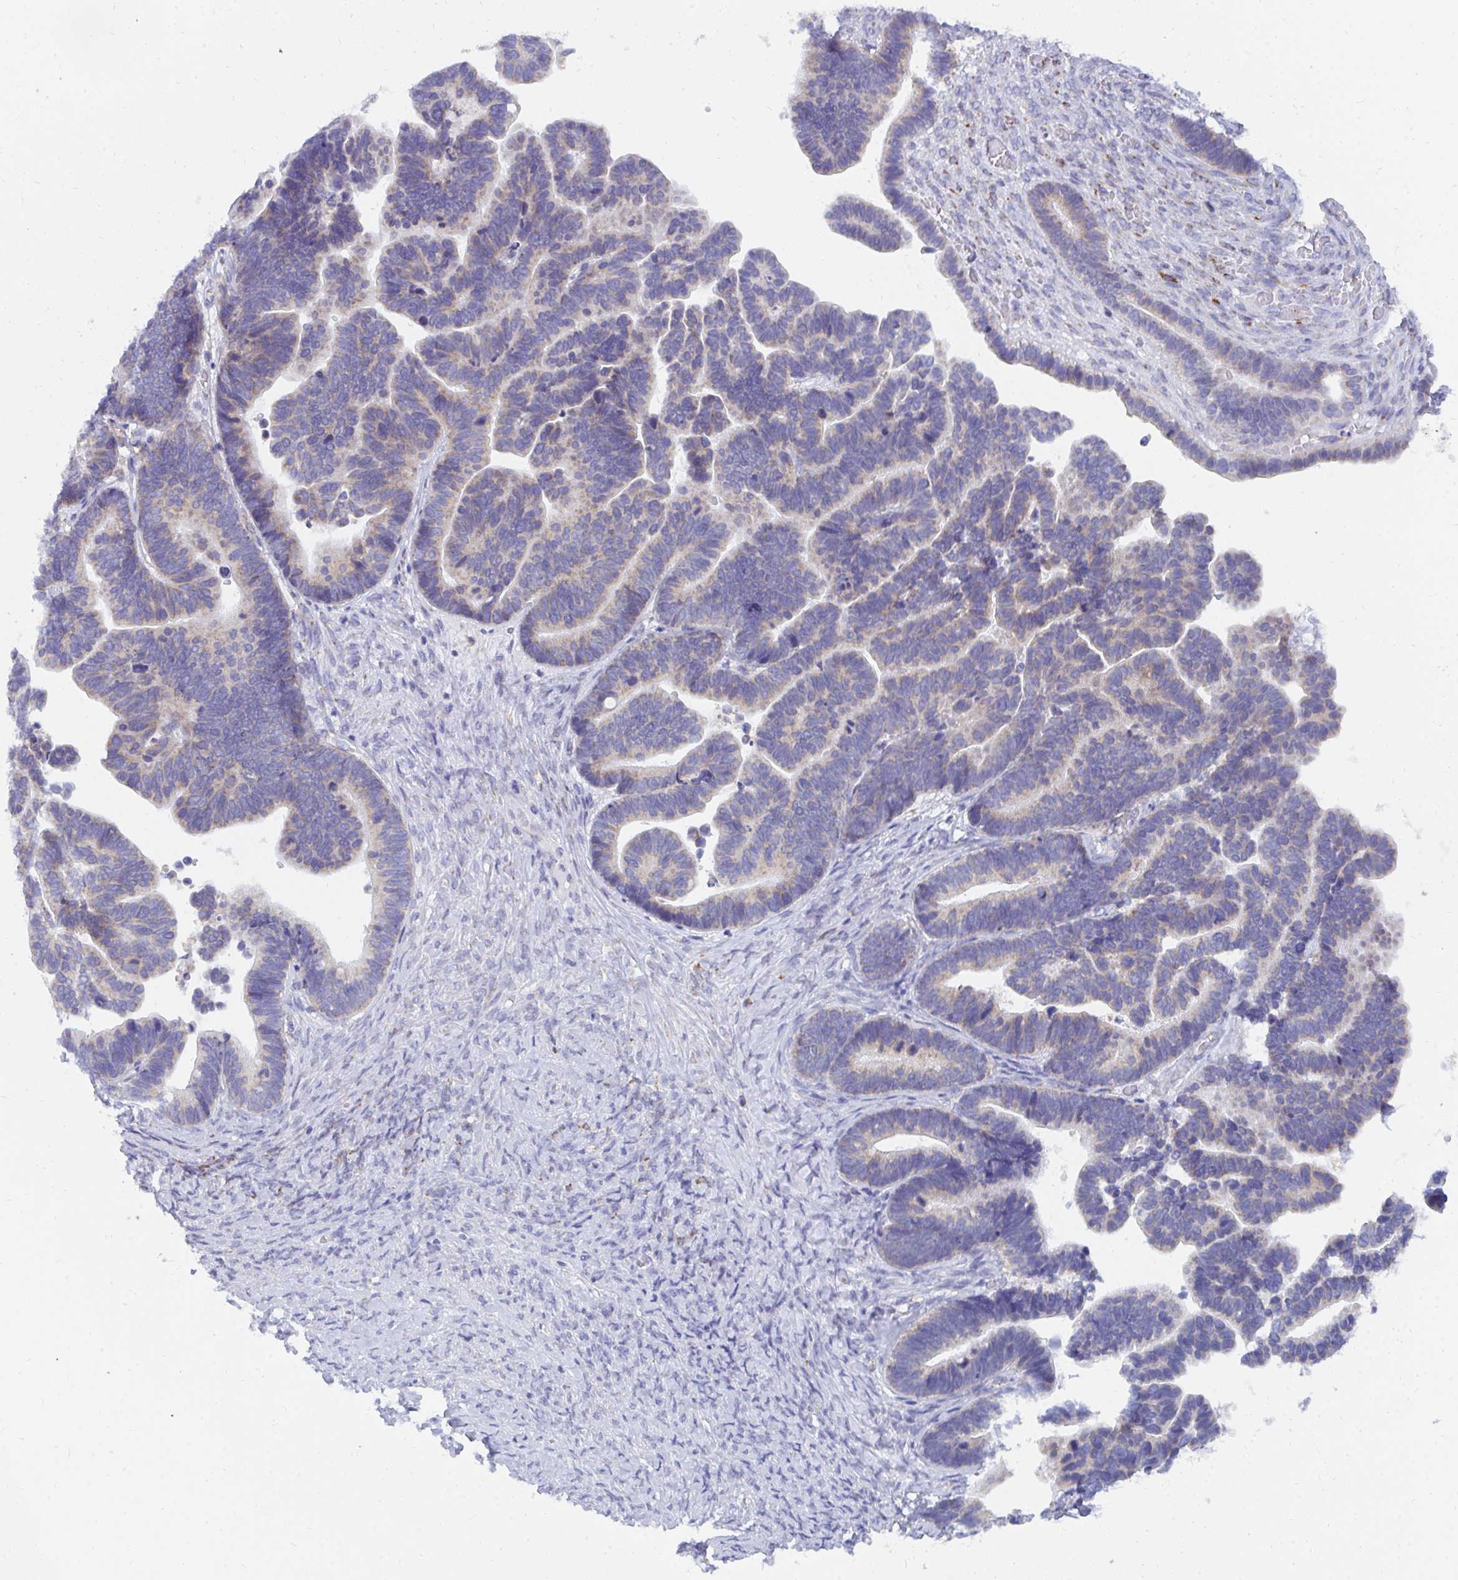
{"staining": {"intensity": "weak", "quantity": "25%-75%", "location": "cytoplasmic/membranous"}, "tissue": "ovarian cancer", "cell_type": "Tumor cells", "image_type": "cancer", "snomed": [{"axis": "morphology", "description": "Cystadenocarcinoma, serous, NOS"}, {"axis": "topography", "description": "Ovary"}], "caption": "Ovarian serous cystadenocarcinoma tissue shows weak cytoplasmic/membranous expression in about 25%-75% of tumor cells, visualized by immunohistochemistry.", "gene": "PC", "patient": {"sex": "female", "age": 56}}